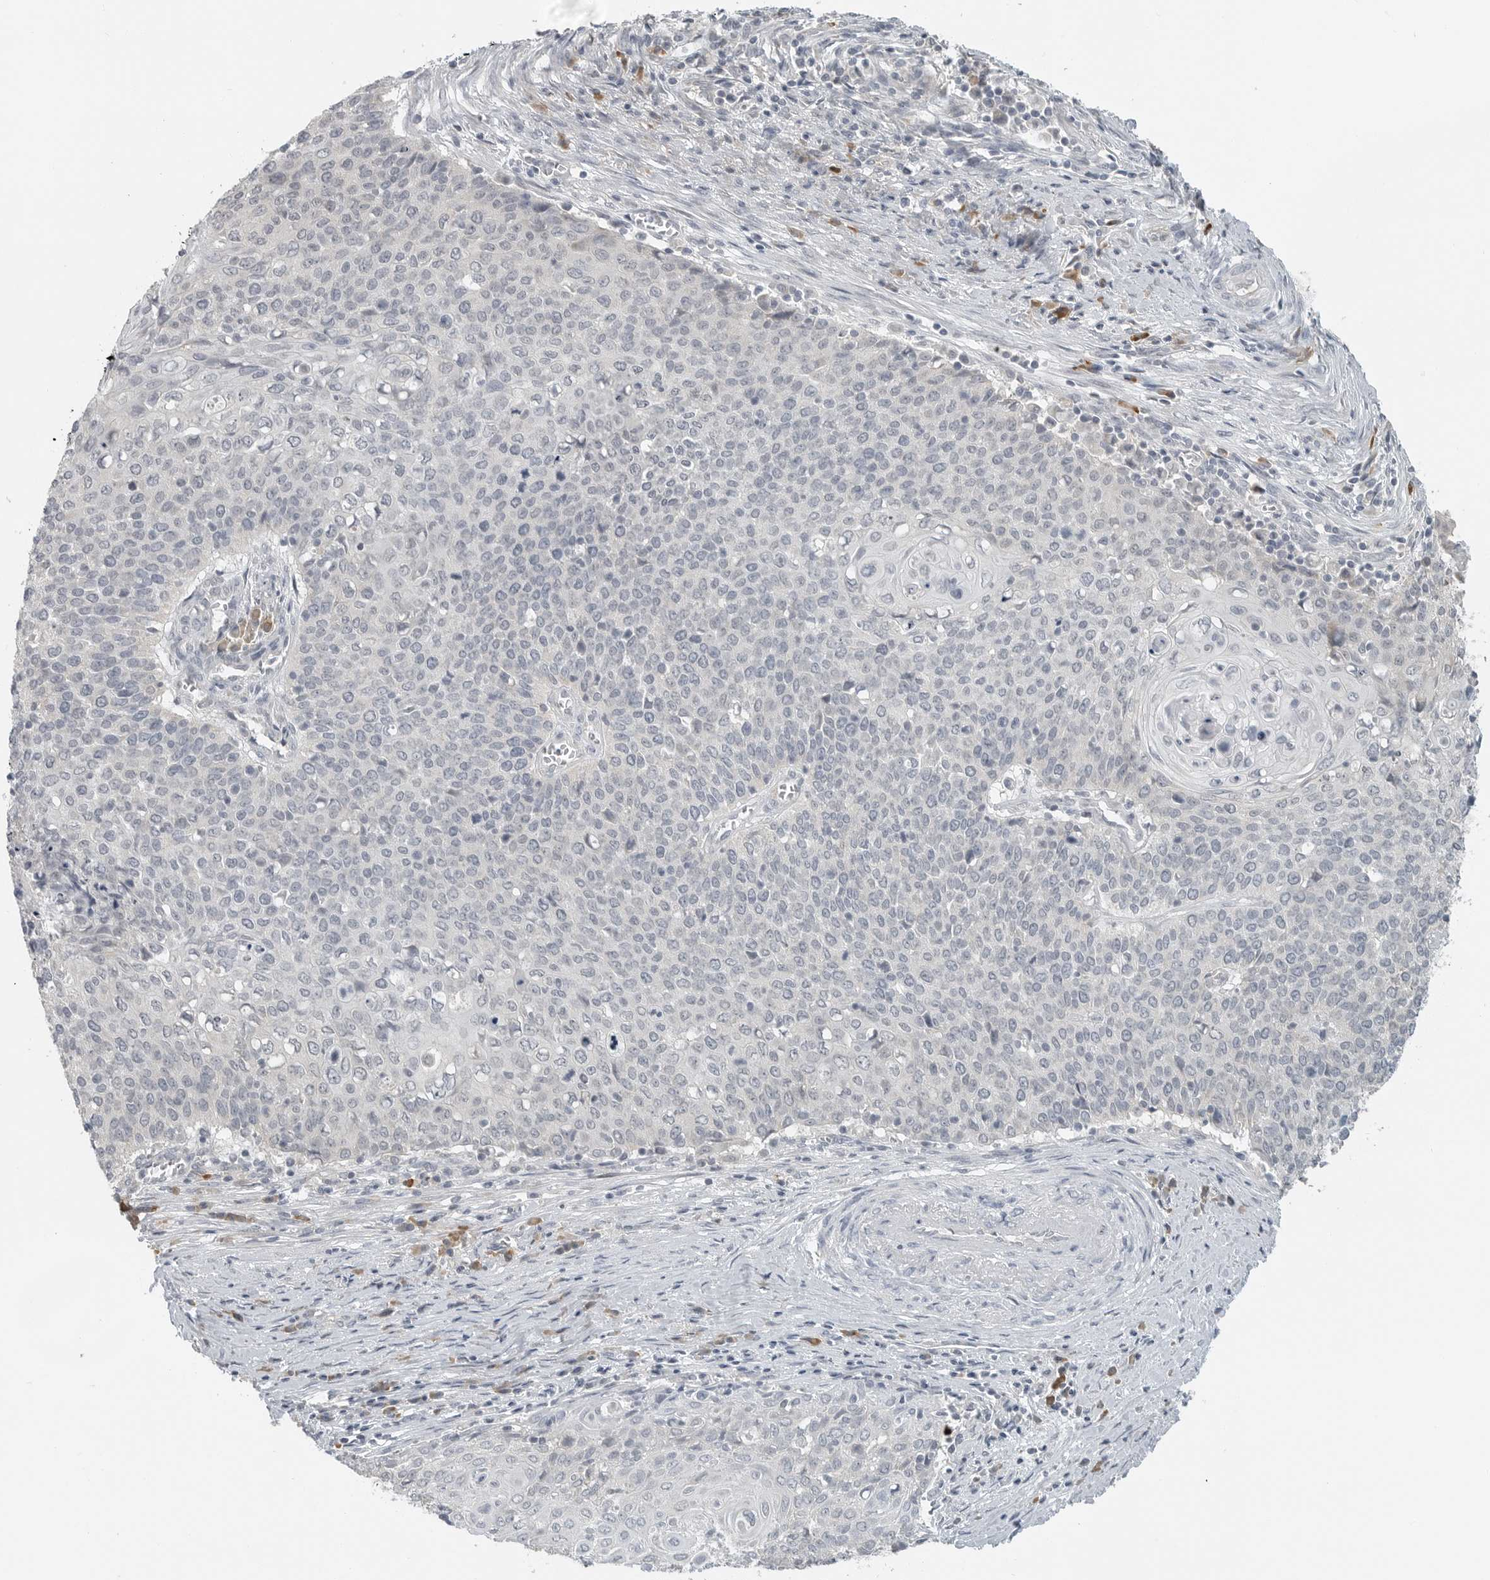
{"staining": {"intensity": "negative", "quantity": "none", "location": "none"}, "tissue": "cervical cancer", "cell_type": "Tumor cells", "image_type": "cancer", "snomed": [{"axis": "morphology", "description": "Squamous cell carcinoma, NOS"}, {"axis": "topography", "description": "Cervix"}], "caption": "Tumor cells are negative for brown protein staining in cervical squamous cell carcinoma. (DAB (3,3'-diaminobenzidine) immunohistochemistry, high magnification).", "gene": "IL12RB2", "patient": {"sex": "female", "age": 39}}